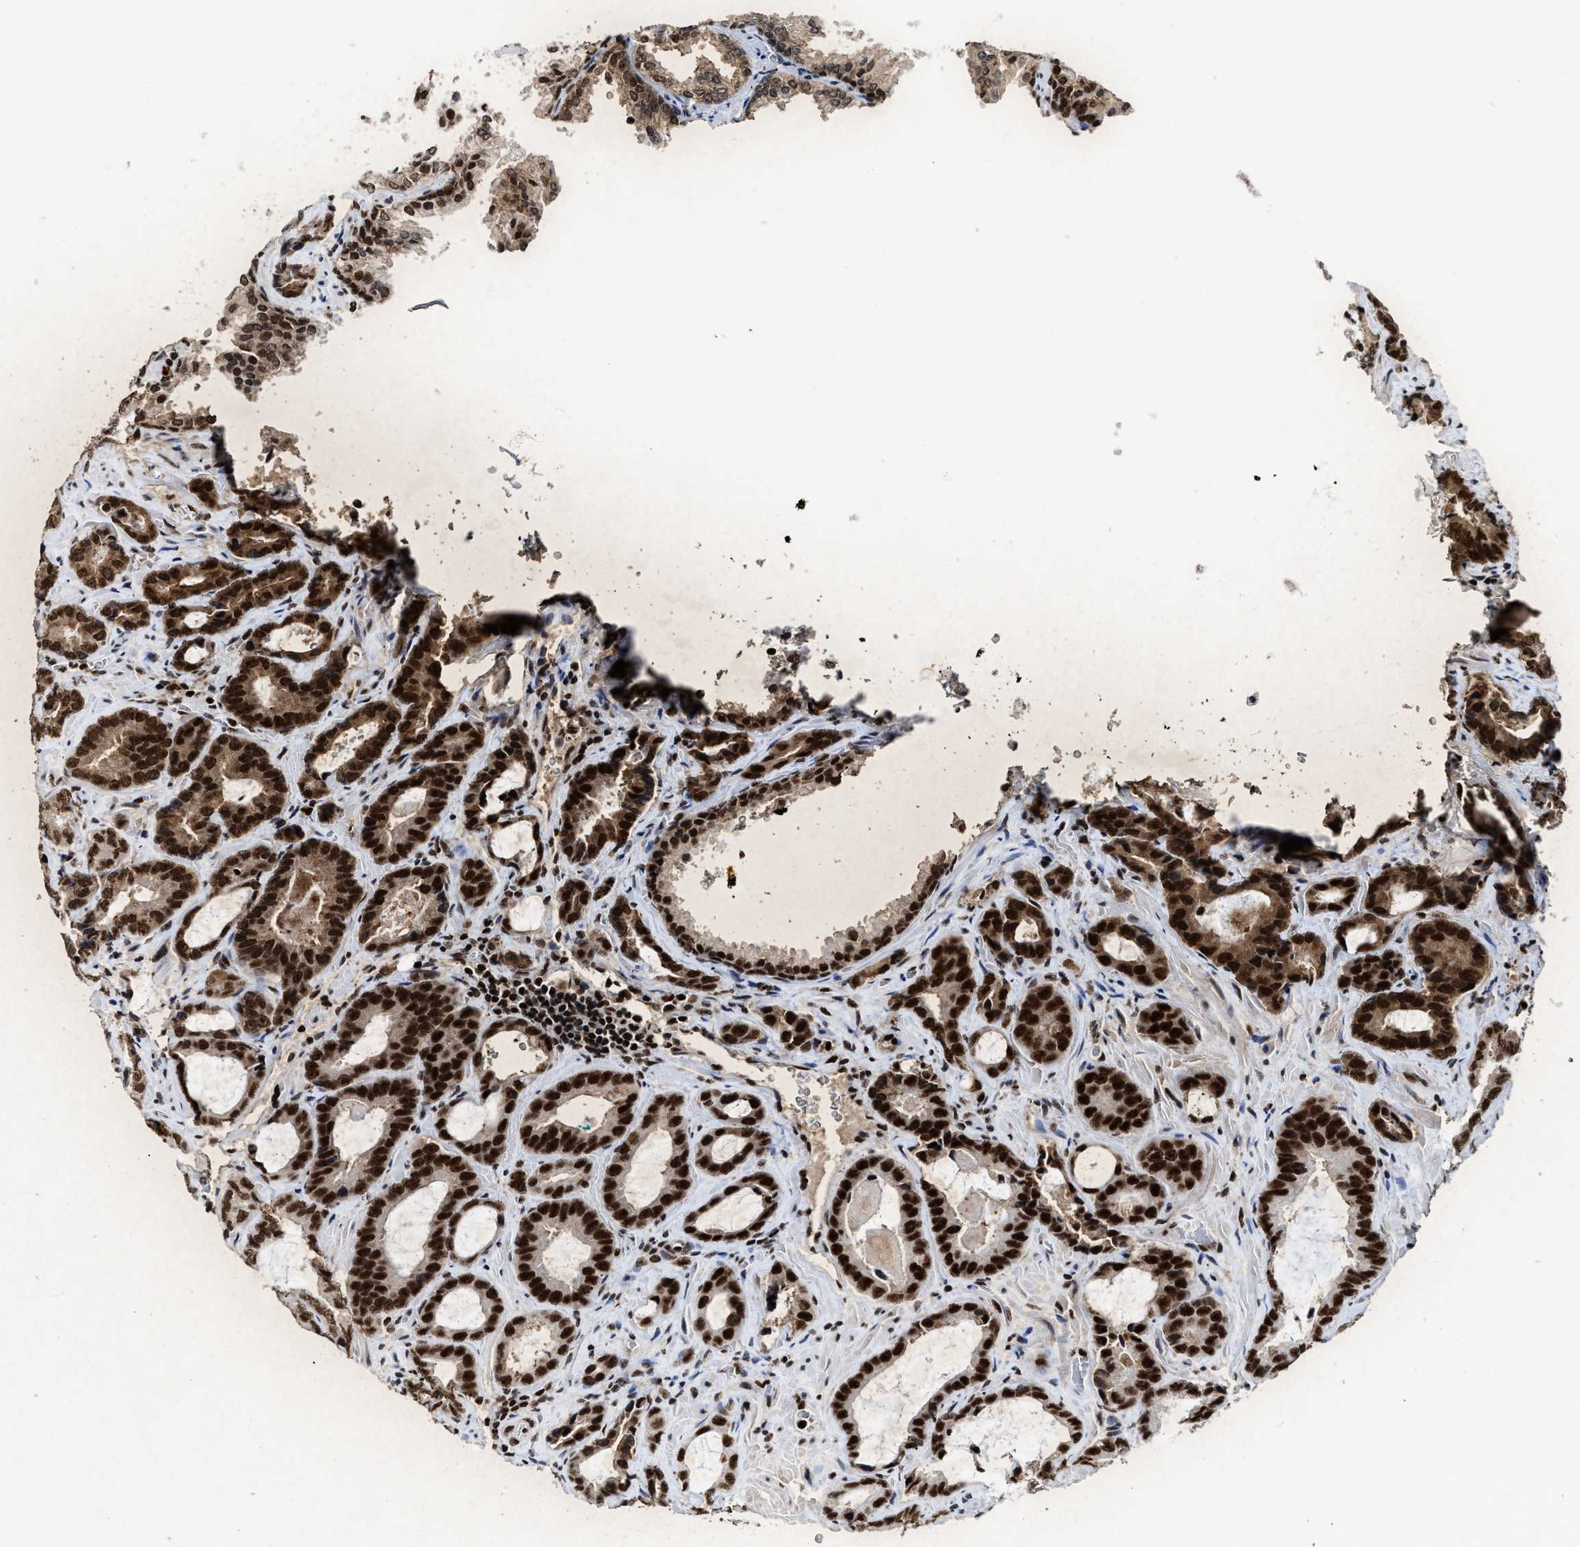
{"staining": {"intensity": "strong", "quantity": ">75%", "location": "cytoplasmic/membranous,nuclear"}, "tissue": "prostate cancer", "cell_type": "Tumor cells", "image_type": "cancer", "snomed": [{"axis": "morphology", "description": "Adenocarcinoma, Low grade"}, {"axis": "topography", "description": "Prostate"}], "caption": "This is an image of IHC staining of low-grade adenocarcinoma (prostate), which shows strong positivity in the cytoplasmic/membranous and nuclear of tumor cells.", "gene": "ALYREF", "patient": {"sex": "male", "age": 60}}